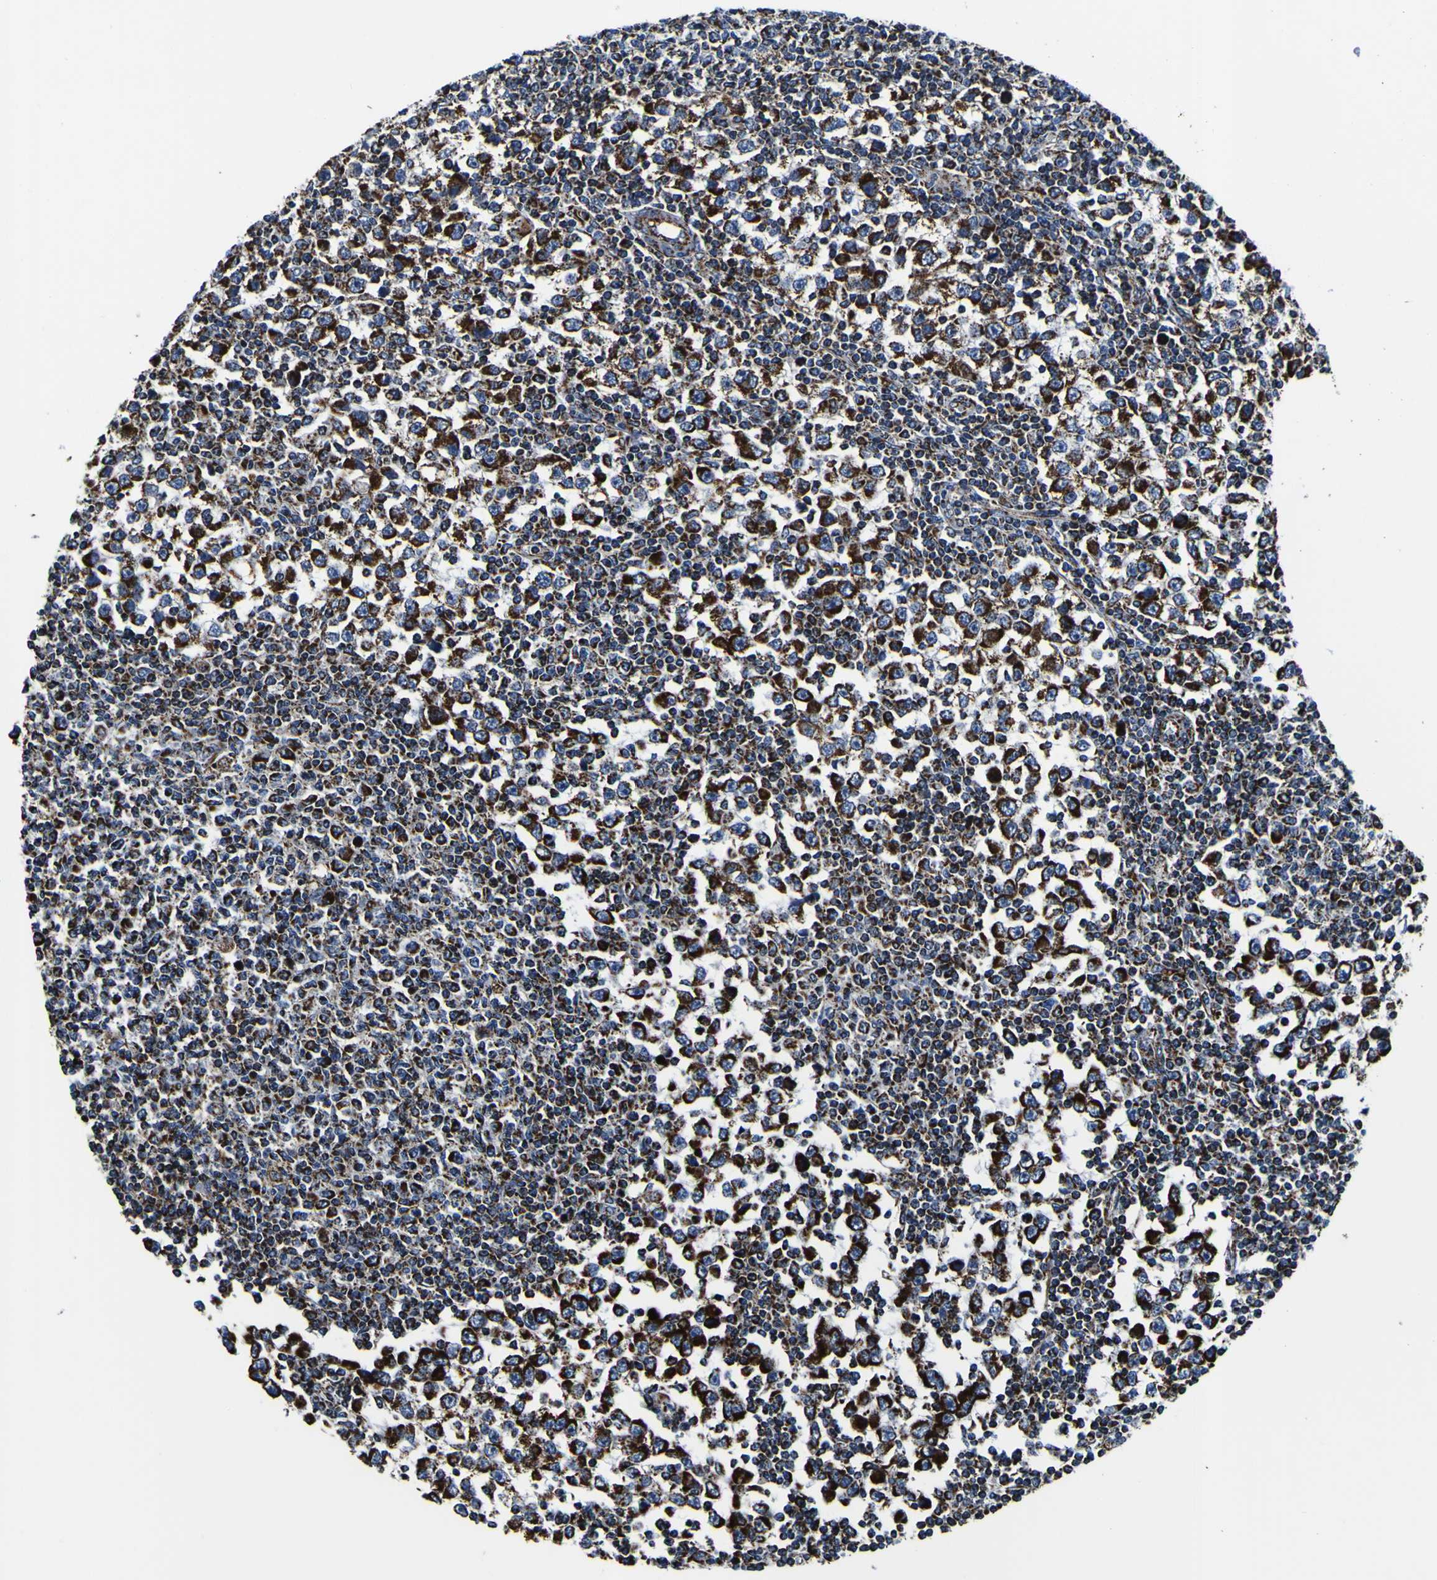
{"staining": {"intensity": "strong", "quantity": "25%-75%", "location": "cytoplasmic/membranous"}, "tissue": "testis cancer", "cell_type": "Tumor cells", "image_type": "cancer", "snomed": [{"axis": "morphology", "description": "Seminoma, NOS"}, {"axis": "topography", "description": "Testis"}], "caption": "Immunohistochemistry (IHC) (DAB (3,3'-diaminobenzidine)) staining of human seminoma (testis) shows strong cytoplasmic/membranous protein staining in about 25%-75% of tumor cells.", "gene": "PTRH2", "patient": {"sex": "male", "age": 65}}